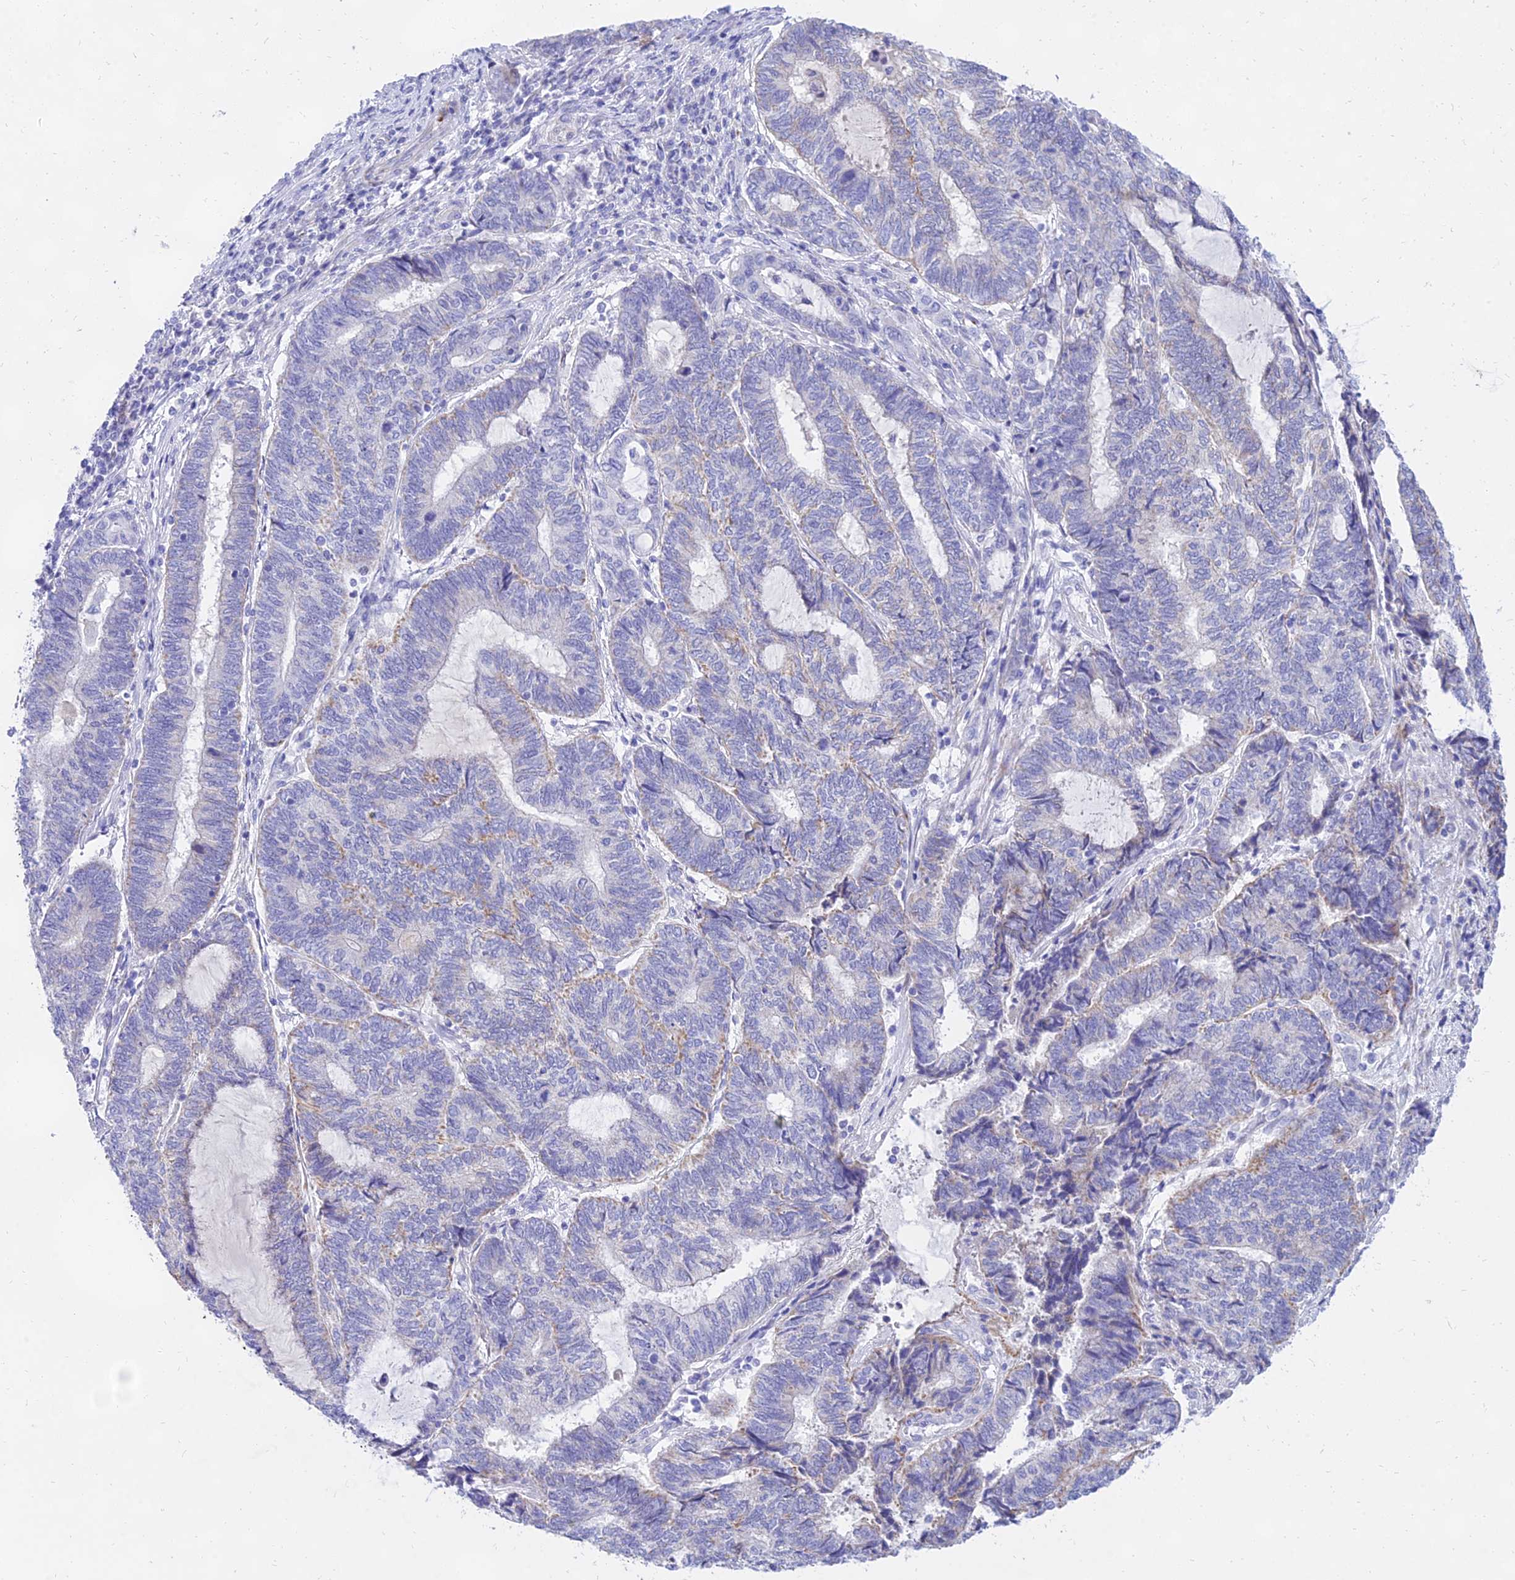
{"staining": {"intensity": "weak", "quantity": "<25%", "location": "cytoplasmic/membranous"}, "tissue": "endometrial cancer", "cell_type": "Tumor cells", "image_type": "cancer", "snomed": [{"axis": "morphology", "description": "Adenocarcinoma, NOS"}, {"axis": "topography", "description": "Uterus"}, {"axis": "topography", "description": "Endometrium"}], "caption": "Endometrial adenocarcinoma was stained to show a protein in brown. There is no significant staining in tumor cells.", "gene": "PKN3", "patient": {"sex": "female", "age": 70}}